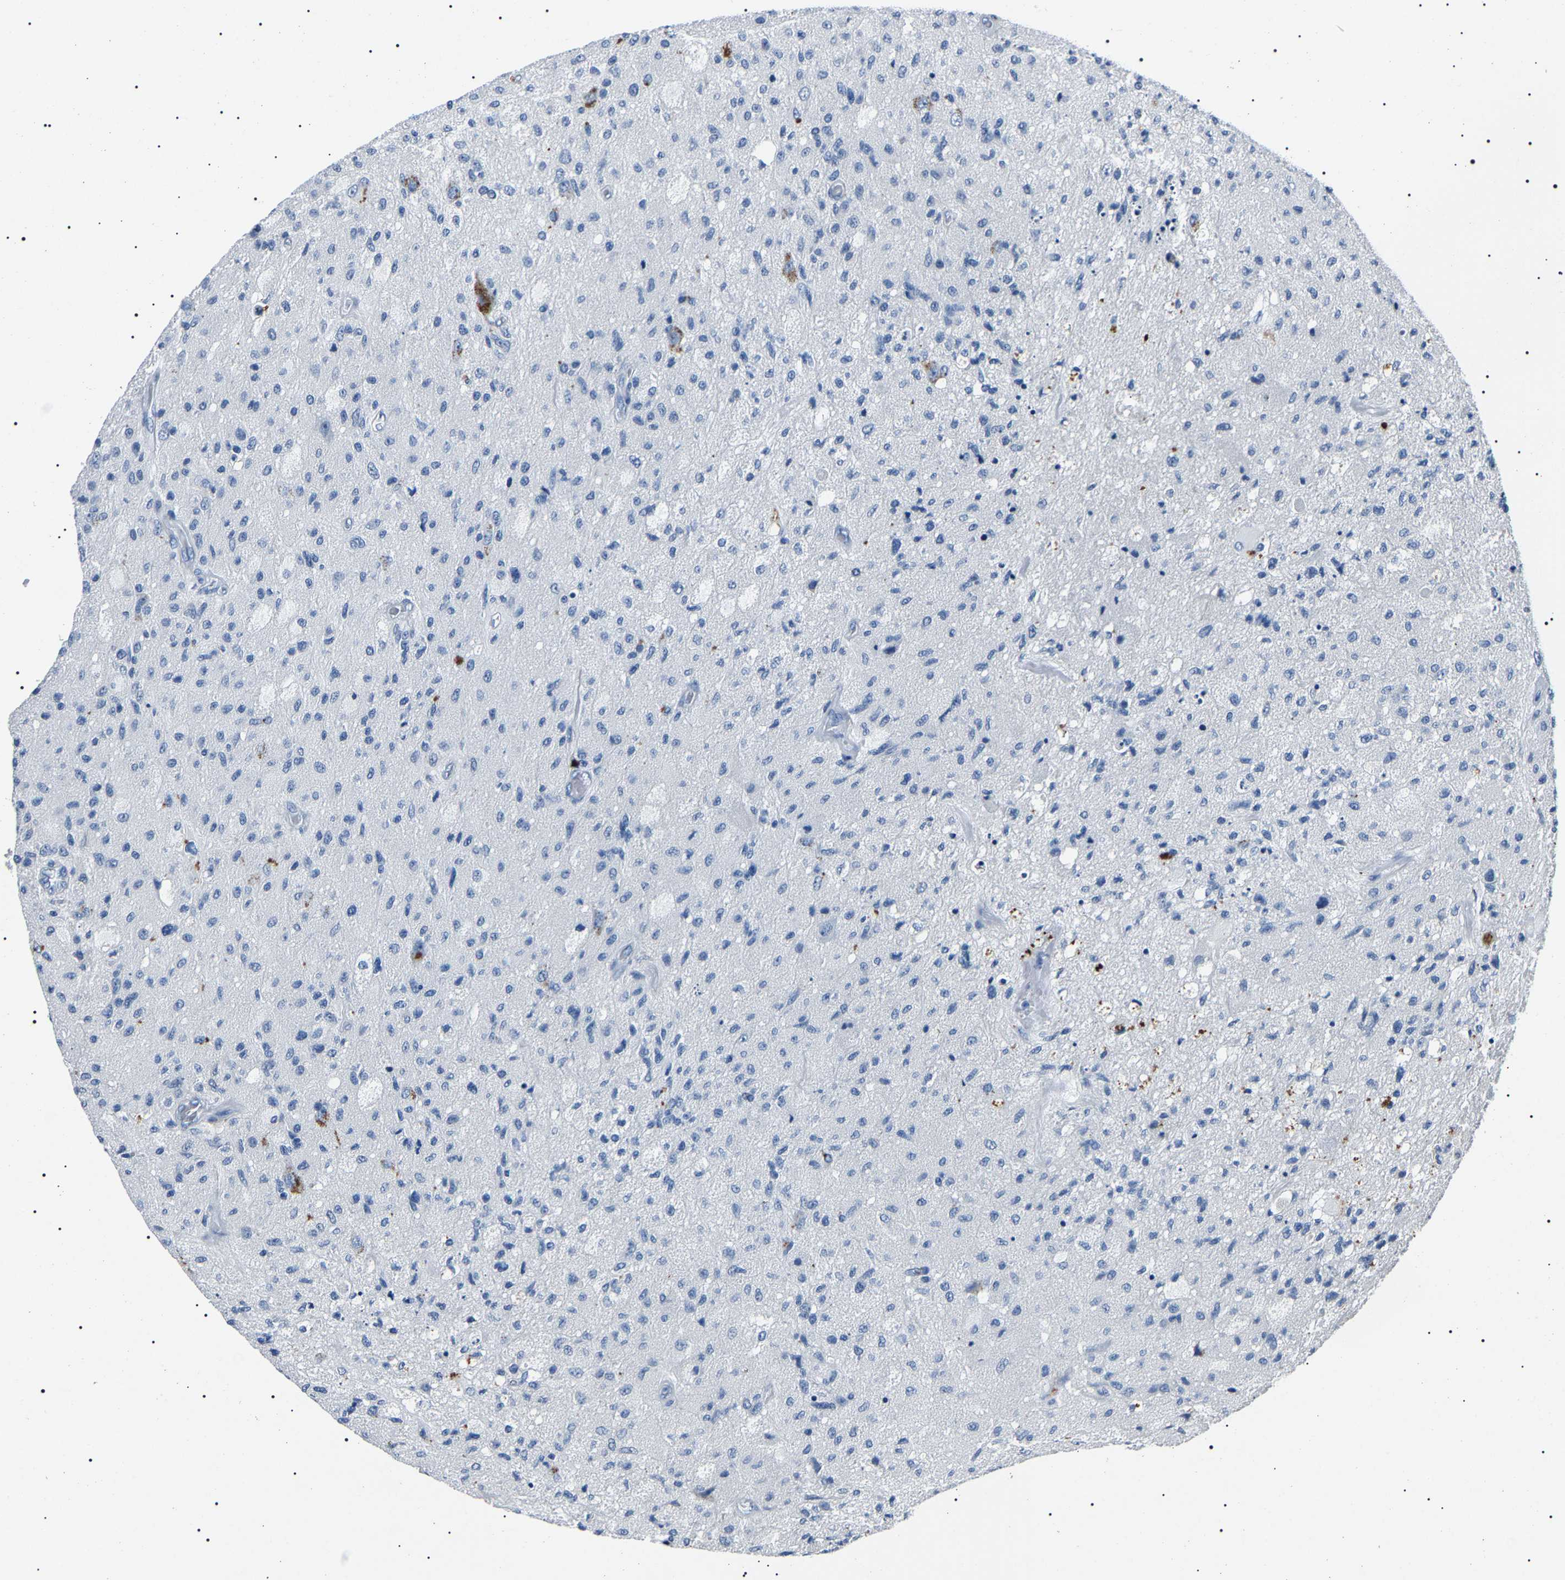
{"staining": {"intensity": "negative", "quantity": "none", "location": "none"}, "tissue": "glioma", "cell_type": "Tumor cells", "image_type": "cancer", "snomed": [{"axis": "morphology", "description": "Normal tissue, NOS"}, {"axis": "morphology", "description": "Glioma, malignant, High grade"}, {"axis": "topography", "description": "Cerebral cortex"}], "caption": "This histopathology image is of malignant high-grade glioma stained with immunohistochemistry to label a protein in brown with the nuclei are counter-stained blue. There is no expression in tumor cells. (IHC, brightfield microscopy, high magnification).", "gene": "KLK15", "patient": {"sex": "male", "age": 77}}